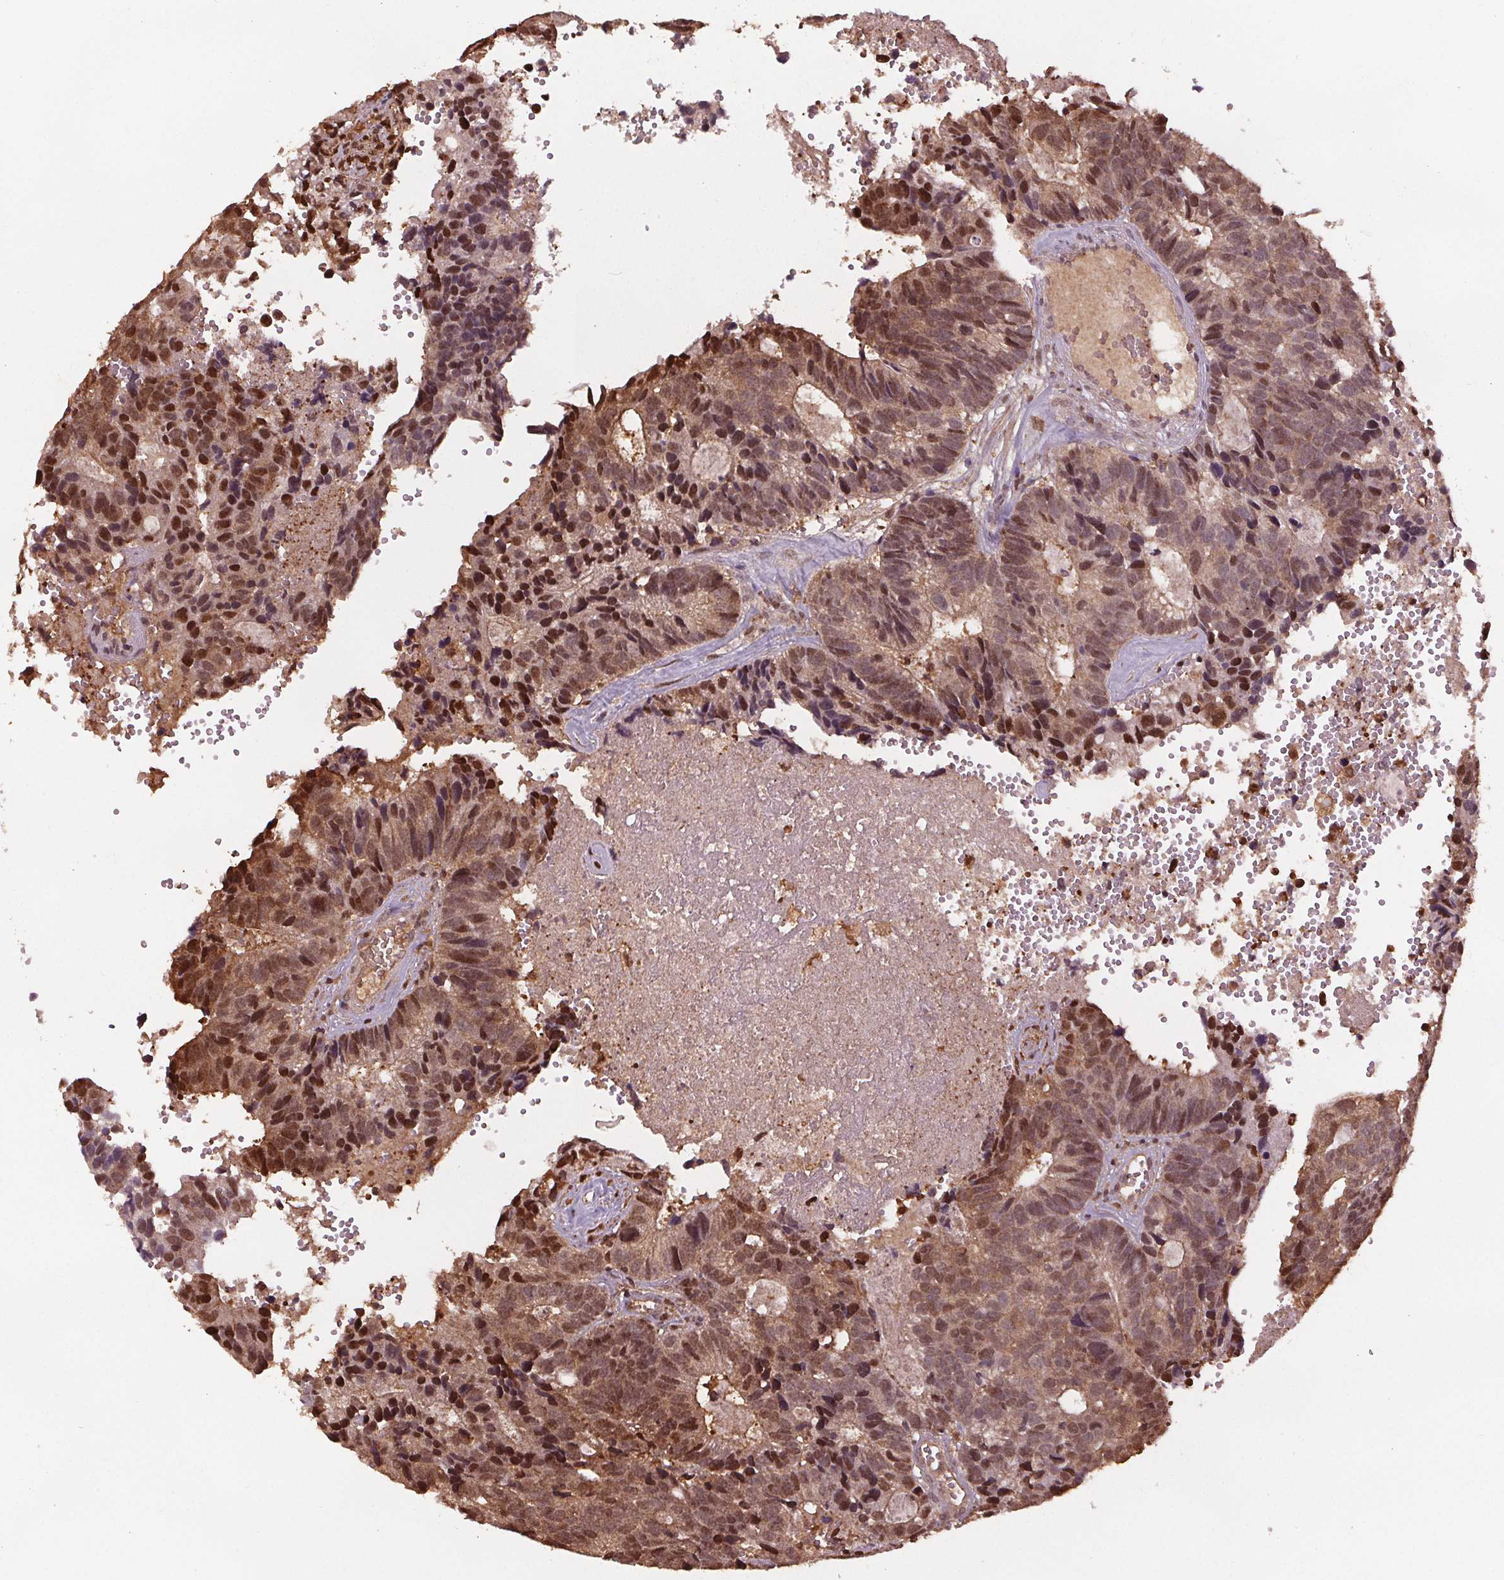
{"staining": {"intensity": "moderate", "quantity": ">75%", "location": "cytoplasmic/membranous,nuclear"}, "tissue": "head and neck cancer", "cell_type": "Tumor cells", "image_type": "cancer", "snomed": [{"axis": "morphology", "description": "Adenocarcinoma, NOS"}, {"axis": "topography", "description": "Head-Neck"}], "caption": "Protein analysis of head and neck cancer (adenocarcinoma) tissue shows moderate cytoplasmic/membranous and nuclear expression in about >75% of tumor cells.", "gene": "ENO1", "patient": {"sex": "male", "age": 62}}